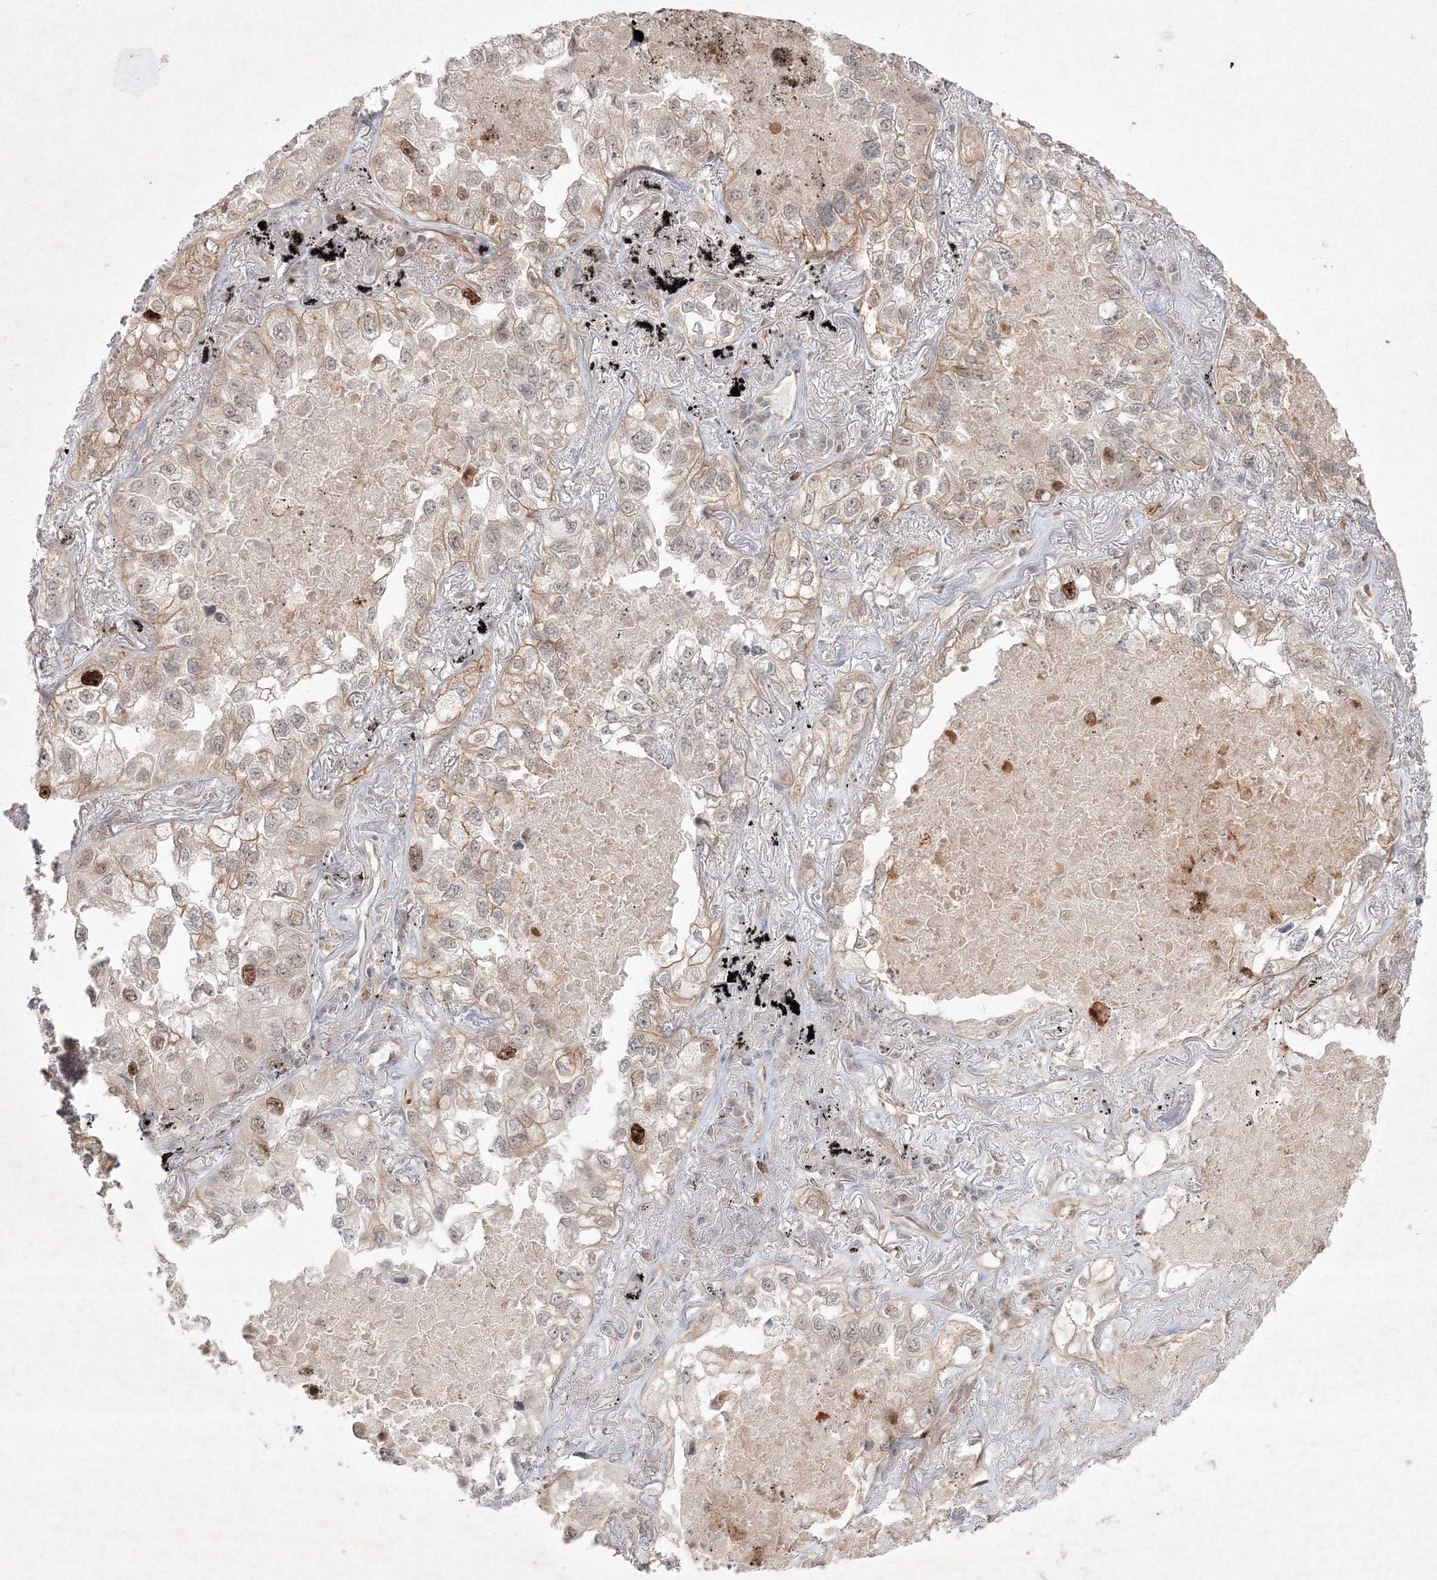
{"staining": {"intensity": "moderate", "quantity": "<25%", "location": "cytoplasmic/membranous,nuclear"}, "tissue": "lung cancer", "cell_type": "Tumor cells", "image_type": "cancer", "snomed": [{"axis": "morphology", "description": "Adenocarcinoma, NOS"}, {"axis": "topography", "description": "Lung"}], "caption": "The image displays staining of lung cancer, revealing moderate cytoplasmic/membranous and nuclear protein staining (brown color) within tumor cells. The staining was performed using DAB to visualize the protein expression in brown, while the nuclei were stained in blue with hematoxylin (Magnification: 20x).", "gene": "KIF20A", "patient": {"sex": "male", "age": 65}}